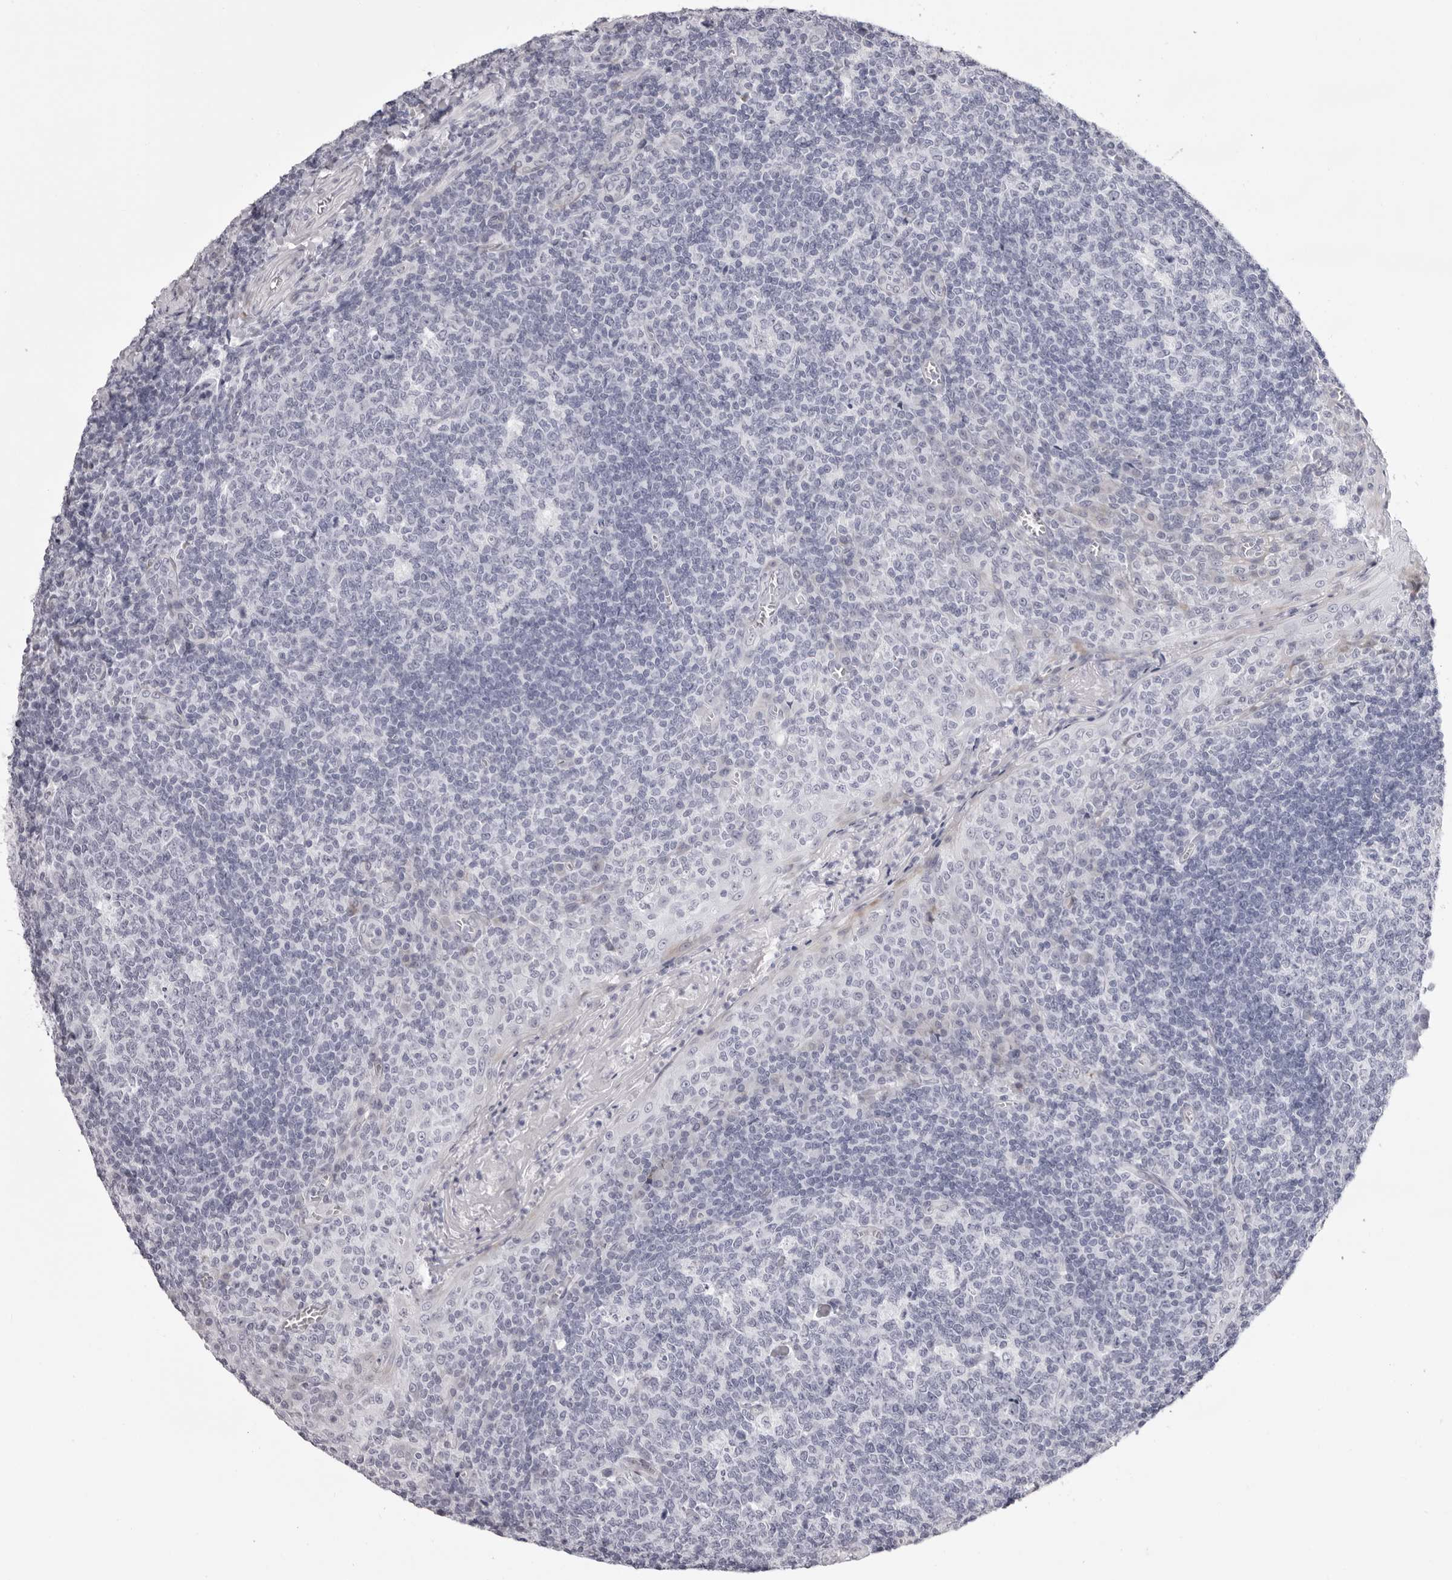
{"staining": {"intensity": "negative", "quantity": "none", "location": "none"}, "tissue": "tonsil", "cell_type": "Germinal center cells", "image_type": "normal", "snomed": [{"axis": "morphology", "description": "Normal tissue, NOS"}, {"axis": "topography", "description": "Tonsil"}], "caption": "This photomicrograph is of unremarkable tonsil stained with immunohistochemistry to label a protein in brown with the nuclei are counter-stained blue. There is no positivity in germinal center cells.", "gene": "SMIM2", "patient": {"sex": "female", "age": 19}}